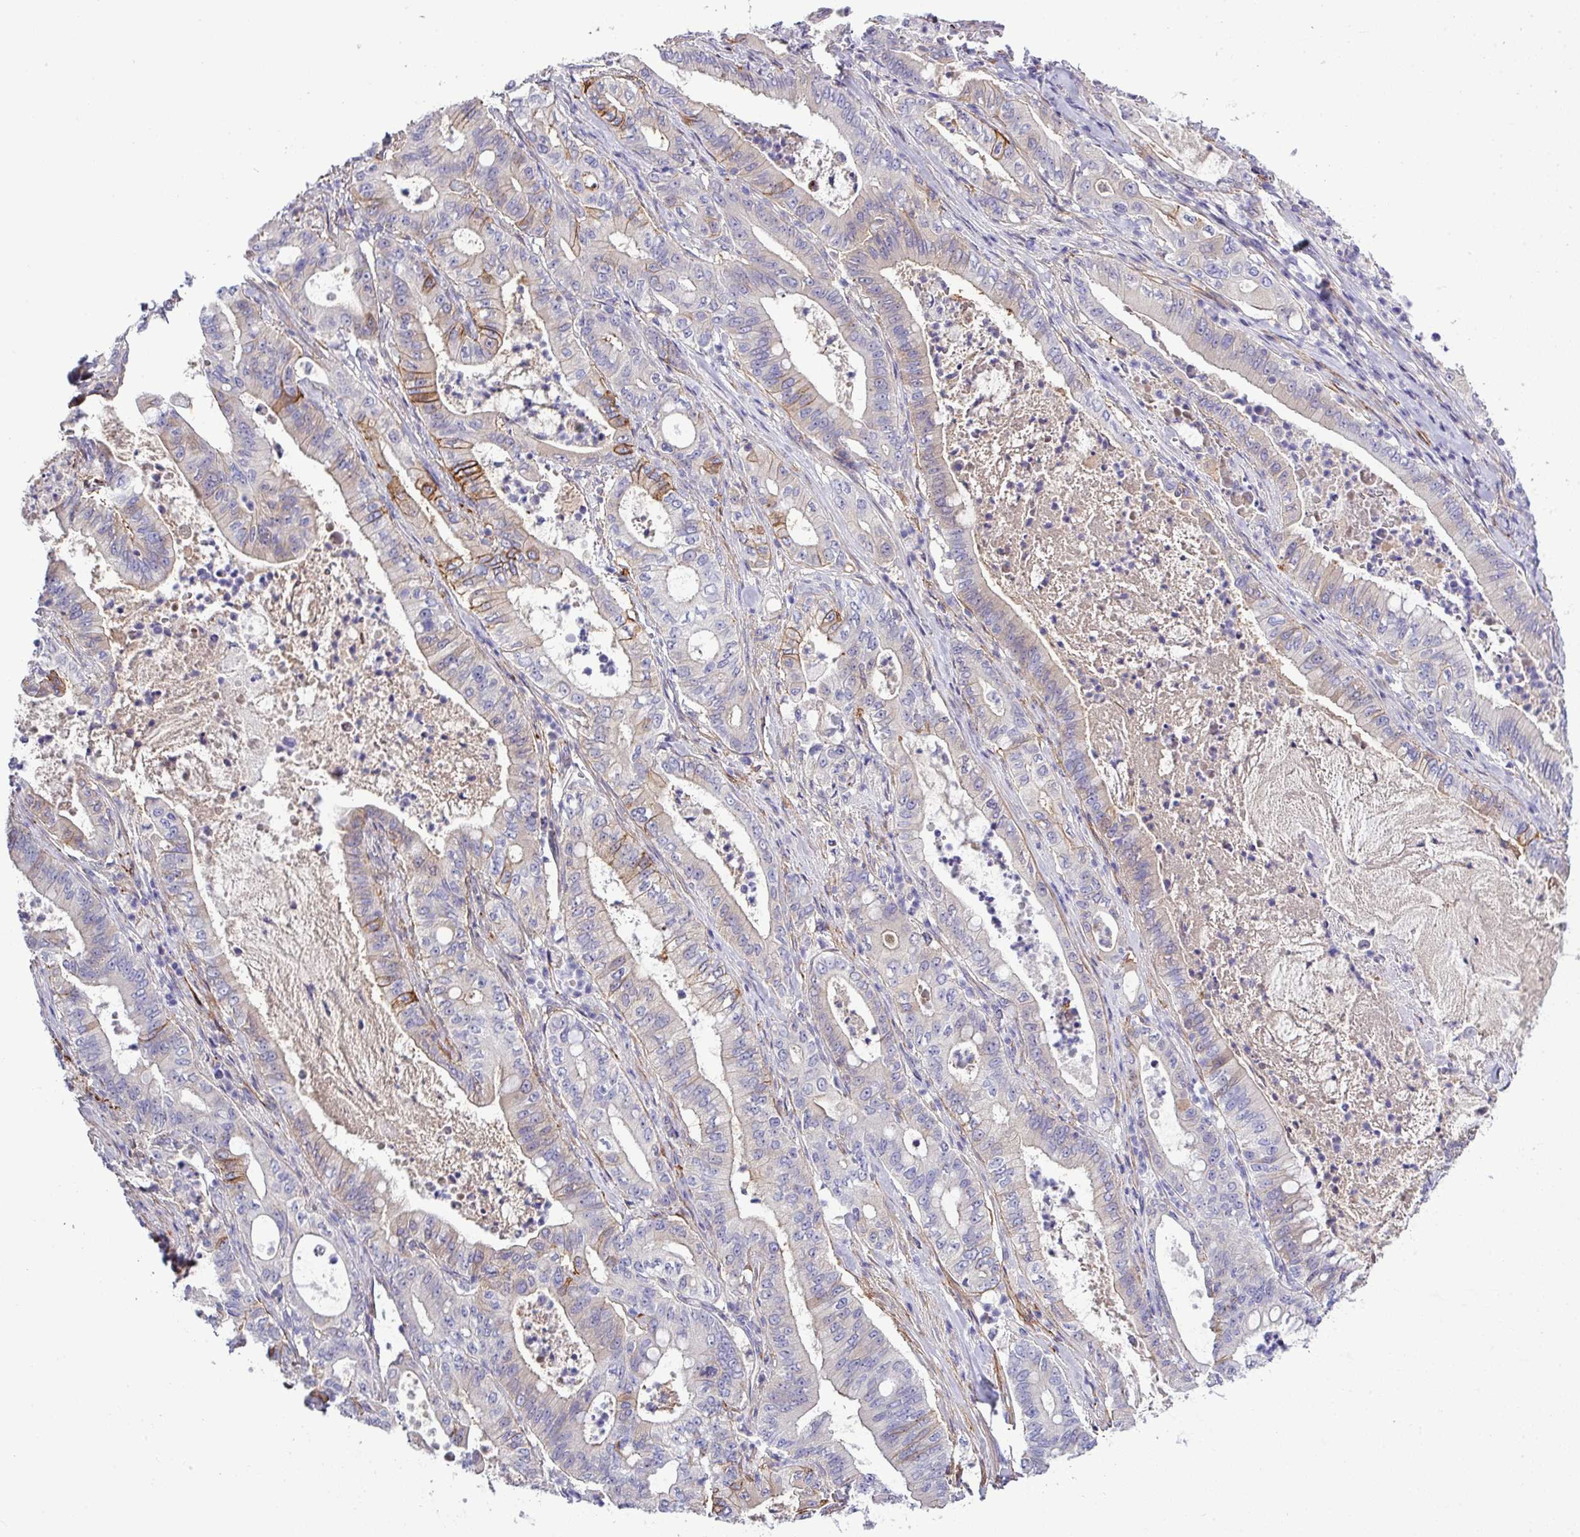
{"staining": {"intensity": "moderate", "quantity": "<25%", "location": "cytoplasmic/membranous"}, "tissue": "pancreatic cancer", "cell_type": "Tumor cells", "image_type": "cancer", "snomed": [{"axis": "morphology", "description": "Adenocarcinoma, NOS"}, {"axis": "topography", "description": "Pancreas"}], "caption": "Pancreatic adenocarcinoma was stained to show a protein in brown. There is low levels of moderate cytoplasmic/membranous staining in approximately <25% of tumor cells. (DAB IHC, brown staining for protein, blue staining for nuclei).", "gene": "PARD6A", "patient": {"sex": "male", "age": 71}}